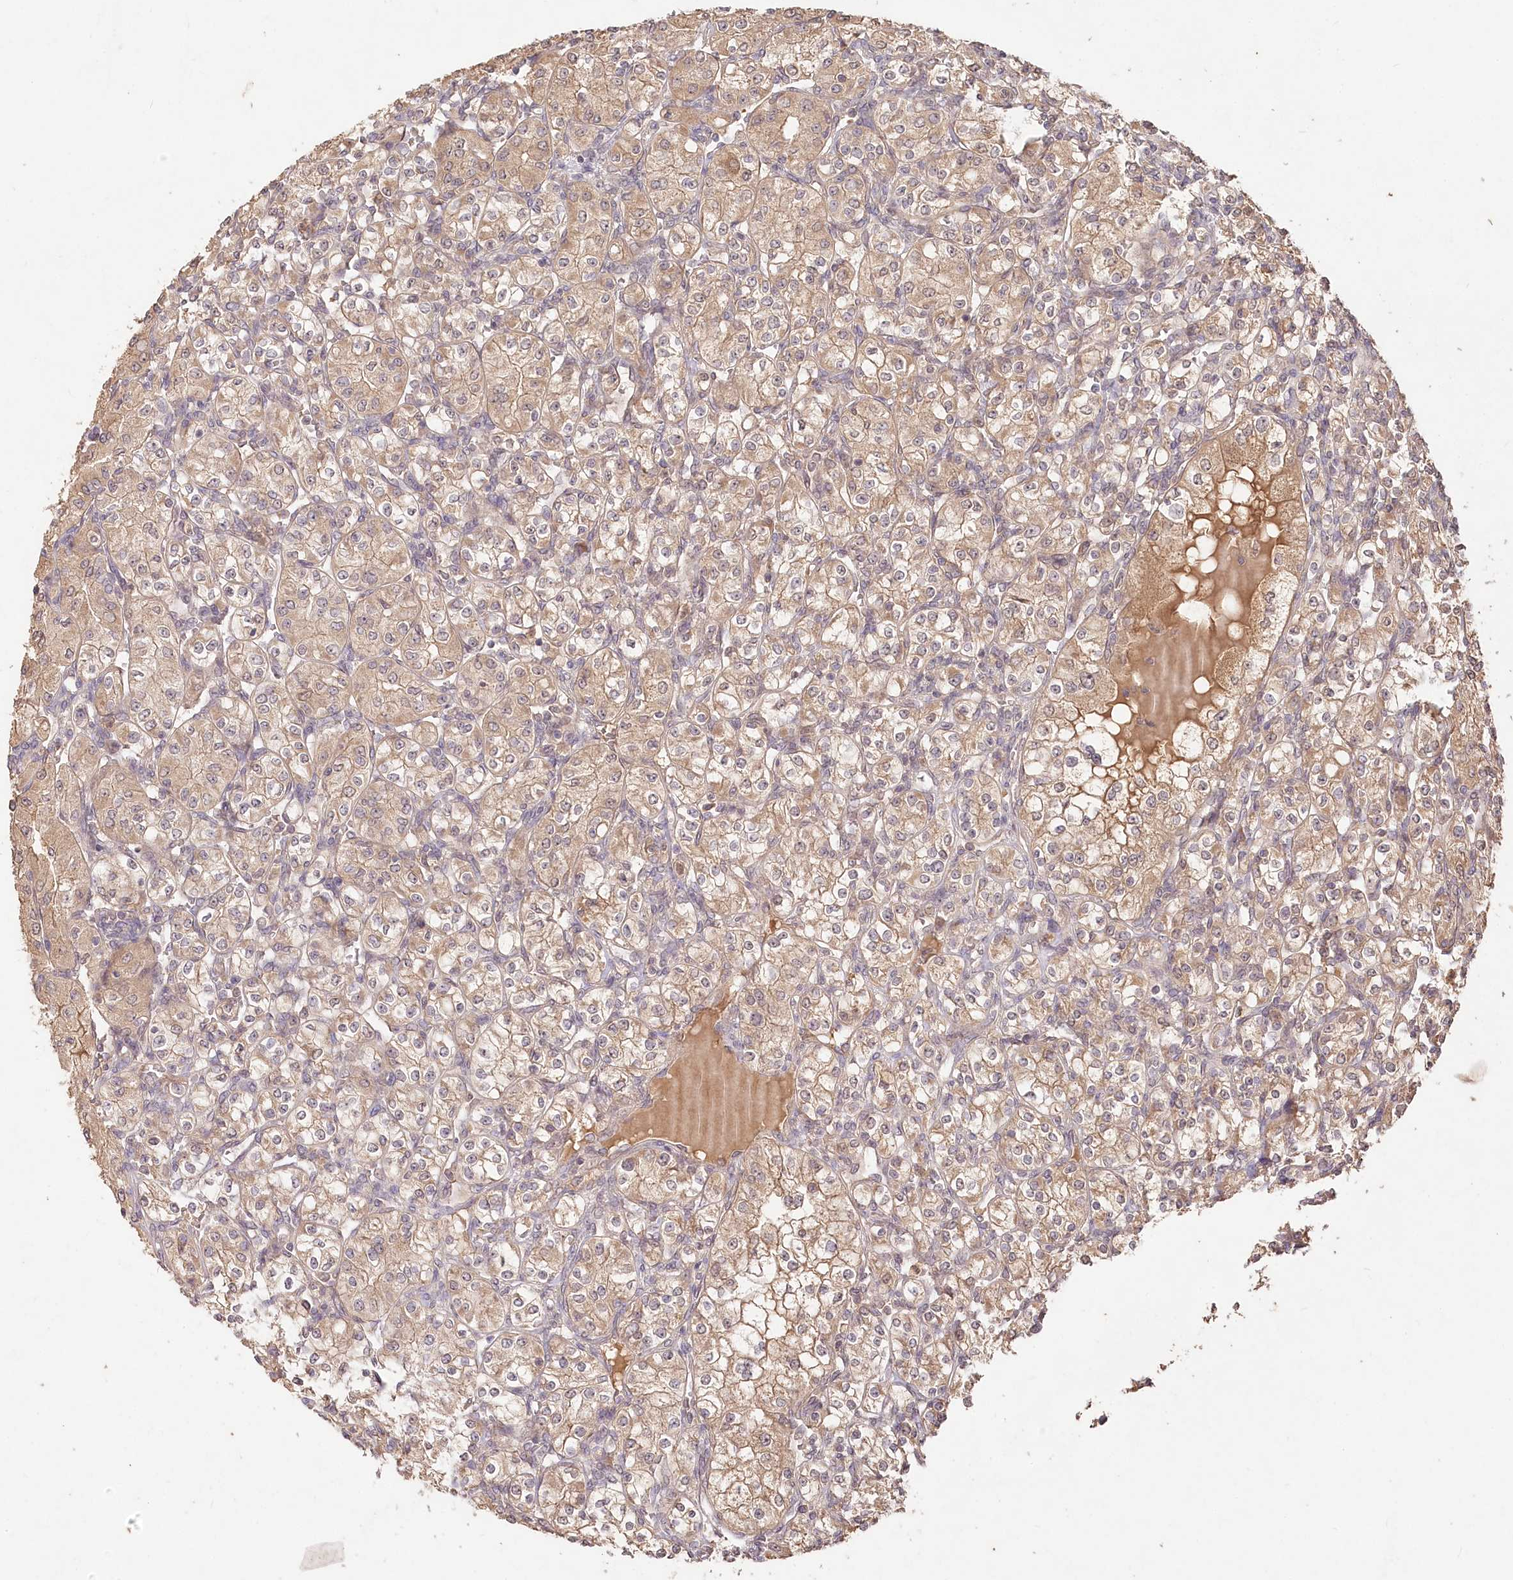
{"staining": {"intensity": "weak", "quantity": ">75%", "location": "cytoplasmic/membranous"}, "tissue": "renal cancer", "cell_type": "Tumor cells", "image_type": "cancer", "snomed": [{"axis": "morphology", "description": "Adenocarcinoma, NOS"}, {"axis": "topography", "description": "Kidney"}], "caption": "Brown immunohistochemical staining in human renal cancer demonstrates weak cytoplasmic/membranous staining in approximately >75% of tumor cells.", "gene": "IRAK1BP1", "patient": {"sex": "male", "age": 77}}